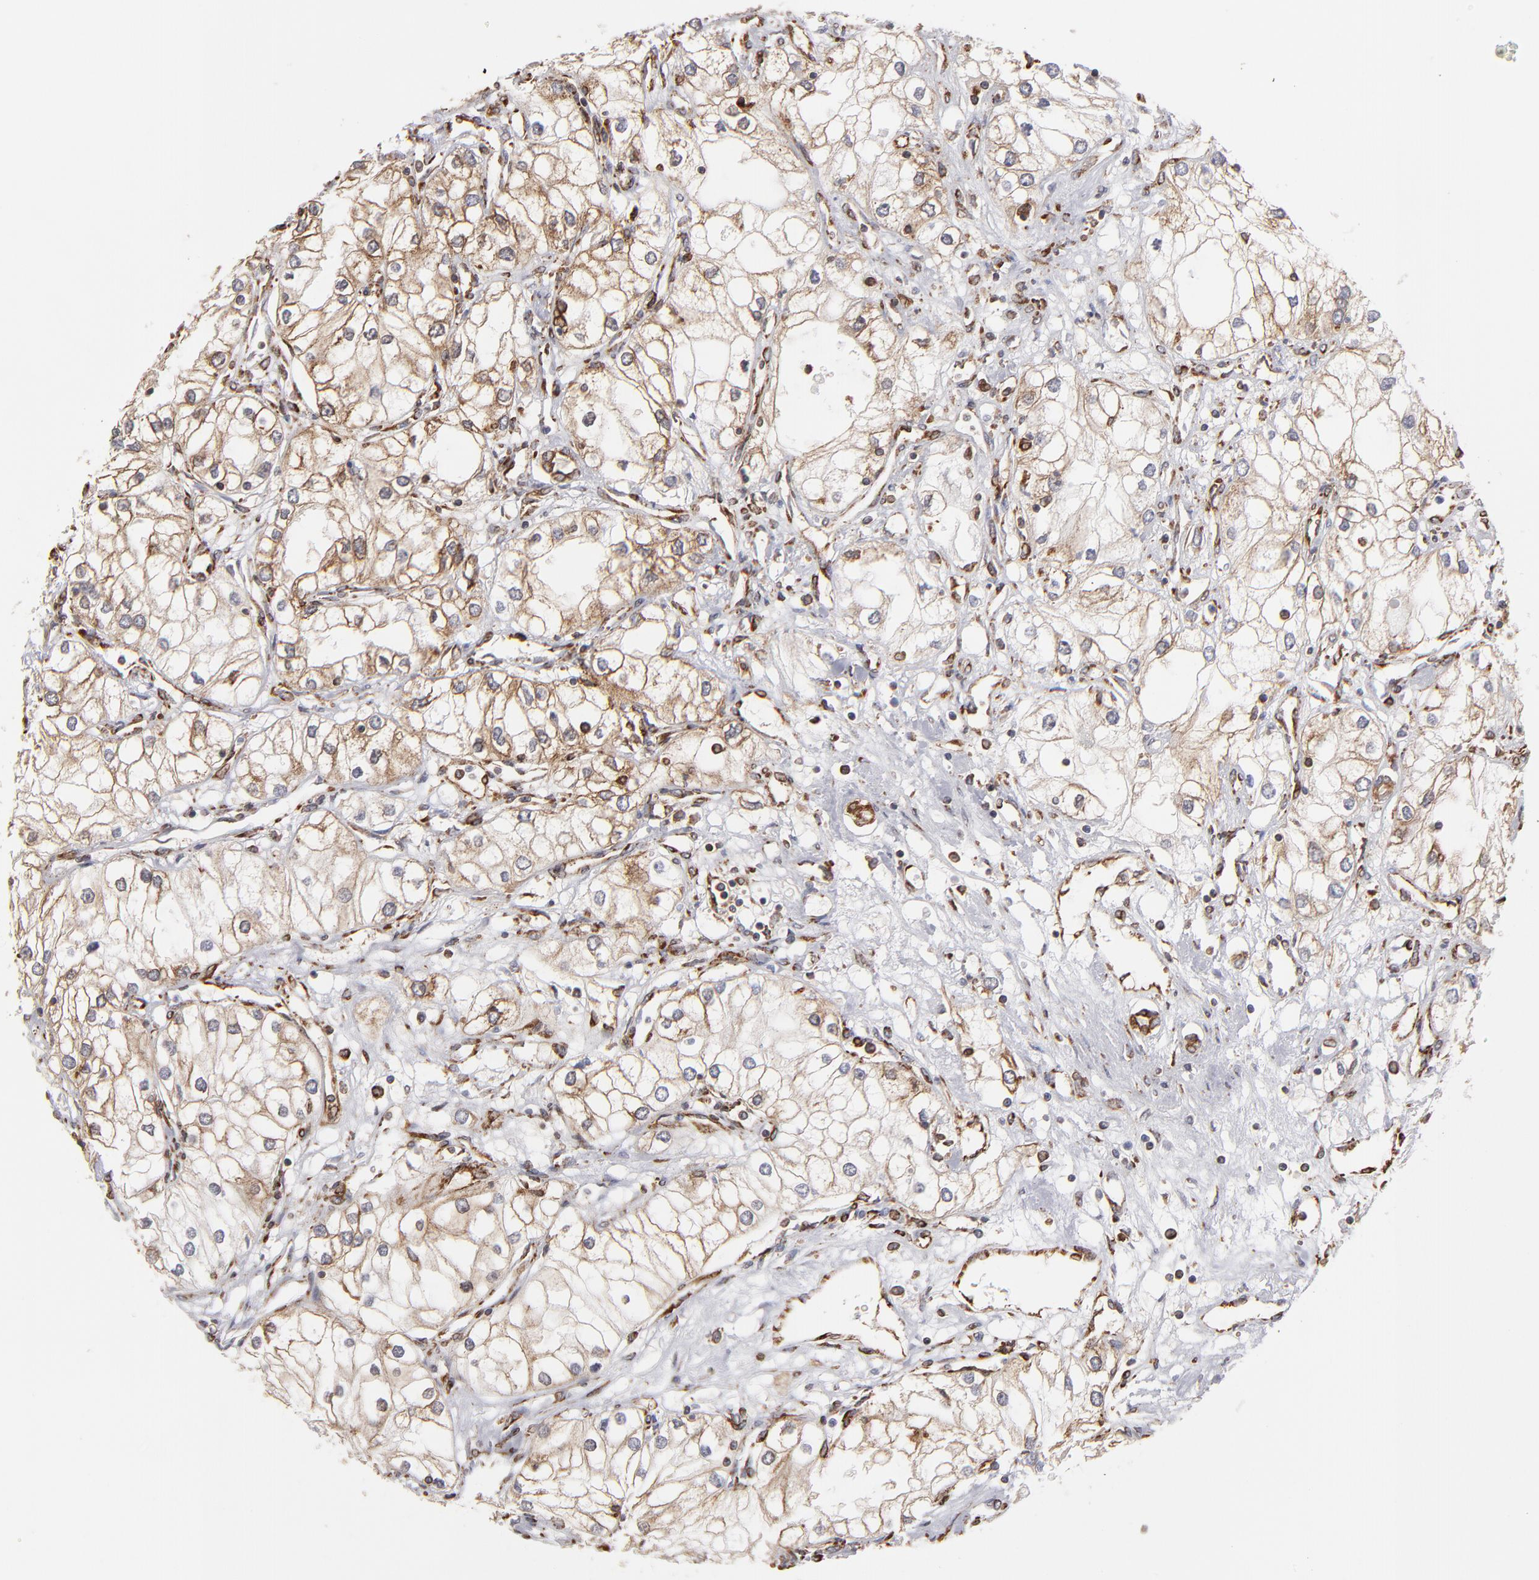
{"staining": {"intensity": "moderate", "quantity": "25%-75%", "location": "cytoplasmic/membranous"}, "tissue": "renal cancer", "cell_type": "Tumor cells", "image_type": "cancer", "snomed": [{"axis": "morphology", "description": "Adenocarcinoma, NOS"}, {"axis": "topography", "description": "Kidney"}], "caption": "High-power microscopy captured an immunohistochemistry histopathology image of renal cancer, revealing moderate cytoplasmic/membranous positivity in about 25%-75% of tumor cells.", "gene": "KTN1", "patient": {"sex": "male", "age": 57}}